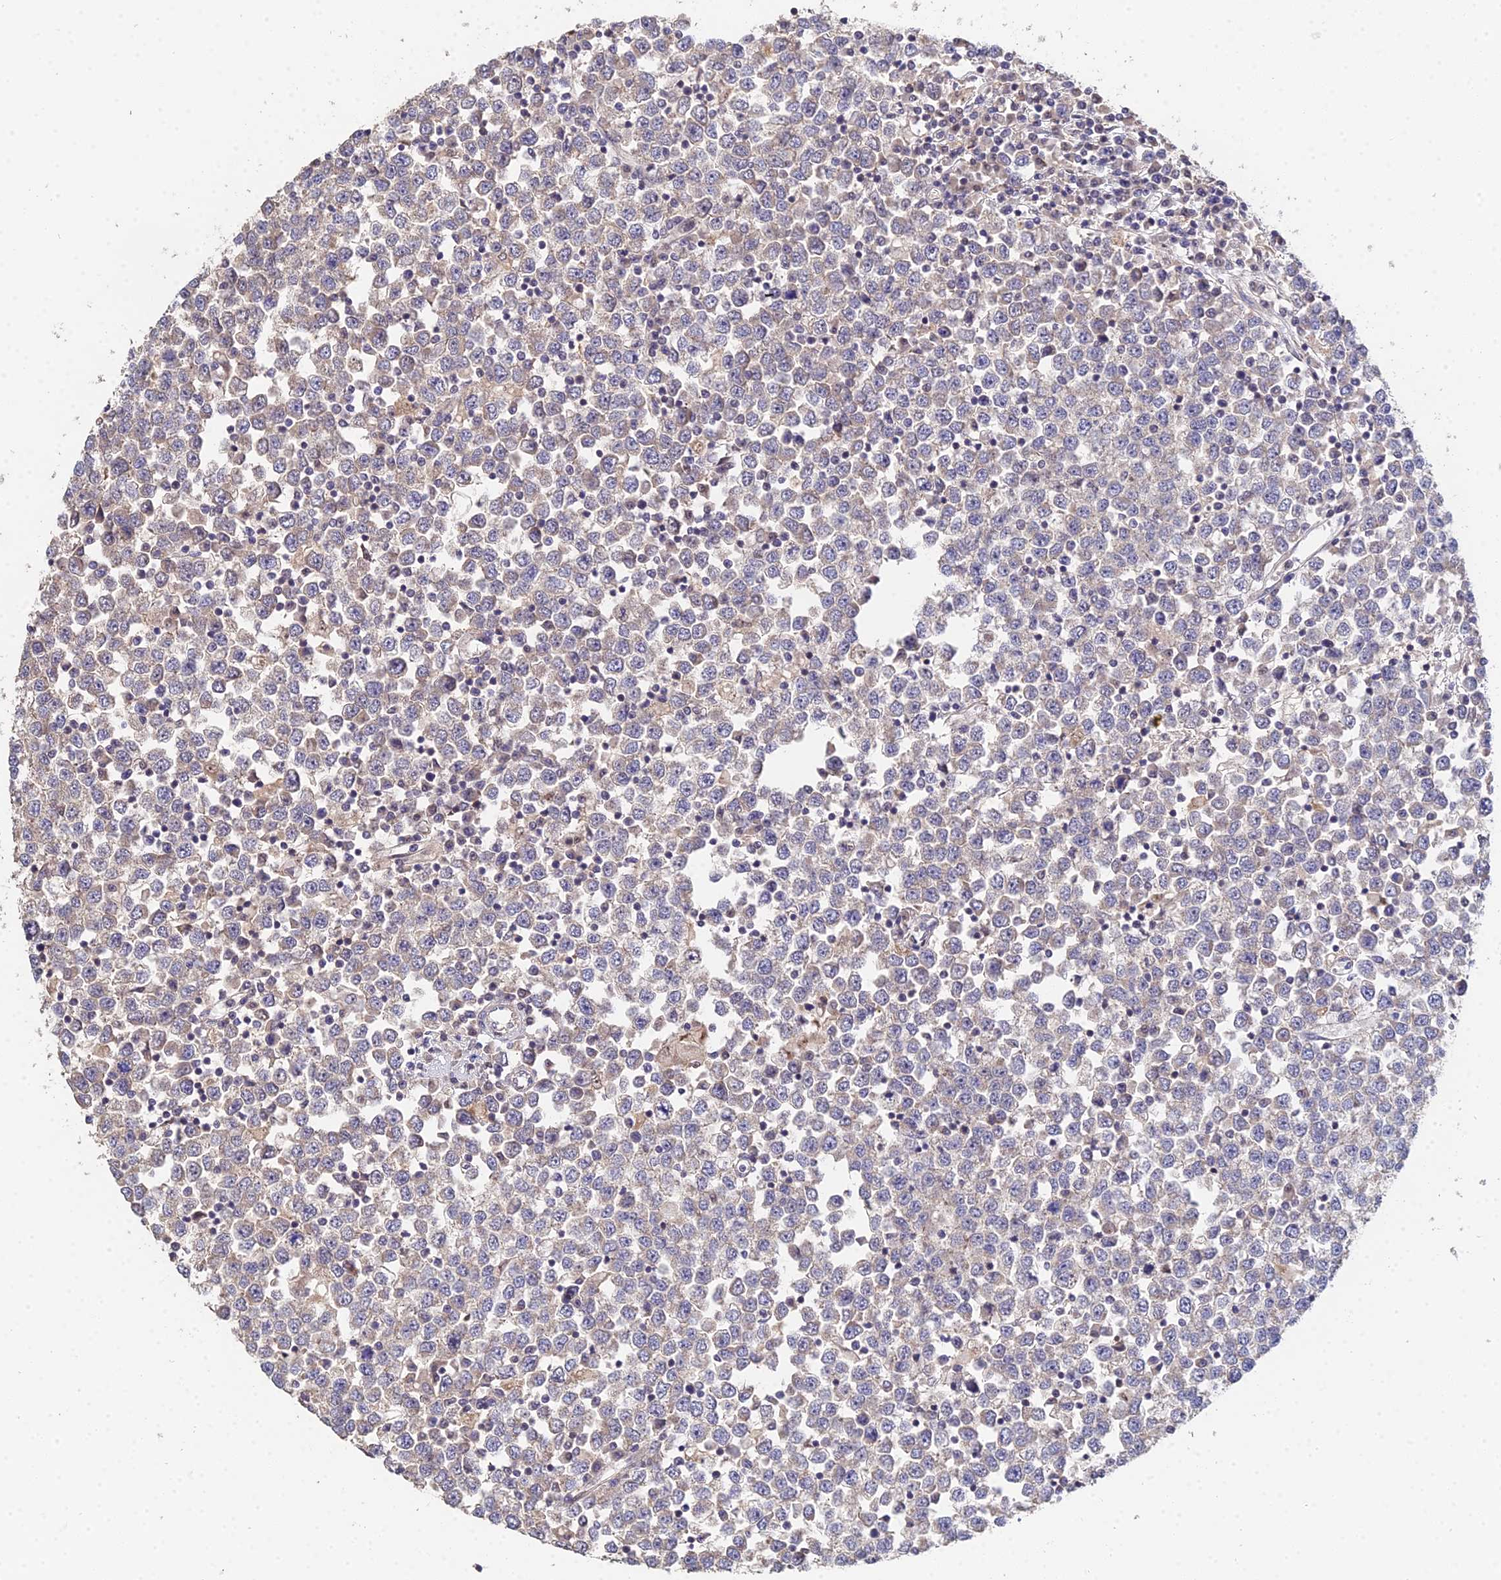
{"staining": {"intensity": "weak", "quantity": "<25%", "location": "cytoplasmic/membranous"}, "tissue": "testis cancer", "cell_type": "Tumor cells", "image_type": "cancer", "snomed": [{"axis": "morphology", "description": "Seminoma, NOS"}, {"axis": "topography", "description": "Testis"}], "caption": "Immunohistochemistry of human testis cancer (seminoma) exhibits no positivity in tumor cells. The staining was performed using DAB to visualize the protein expression in brown, while the nuclei were stained in blue with hematoxylin (Magnification: 20x).", "gene": "ERCC5", "patient": {"sex": "male", "age": 65}}